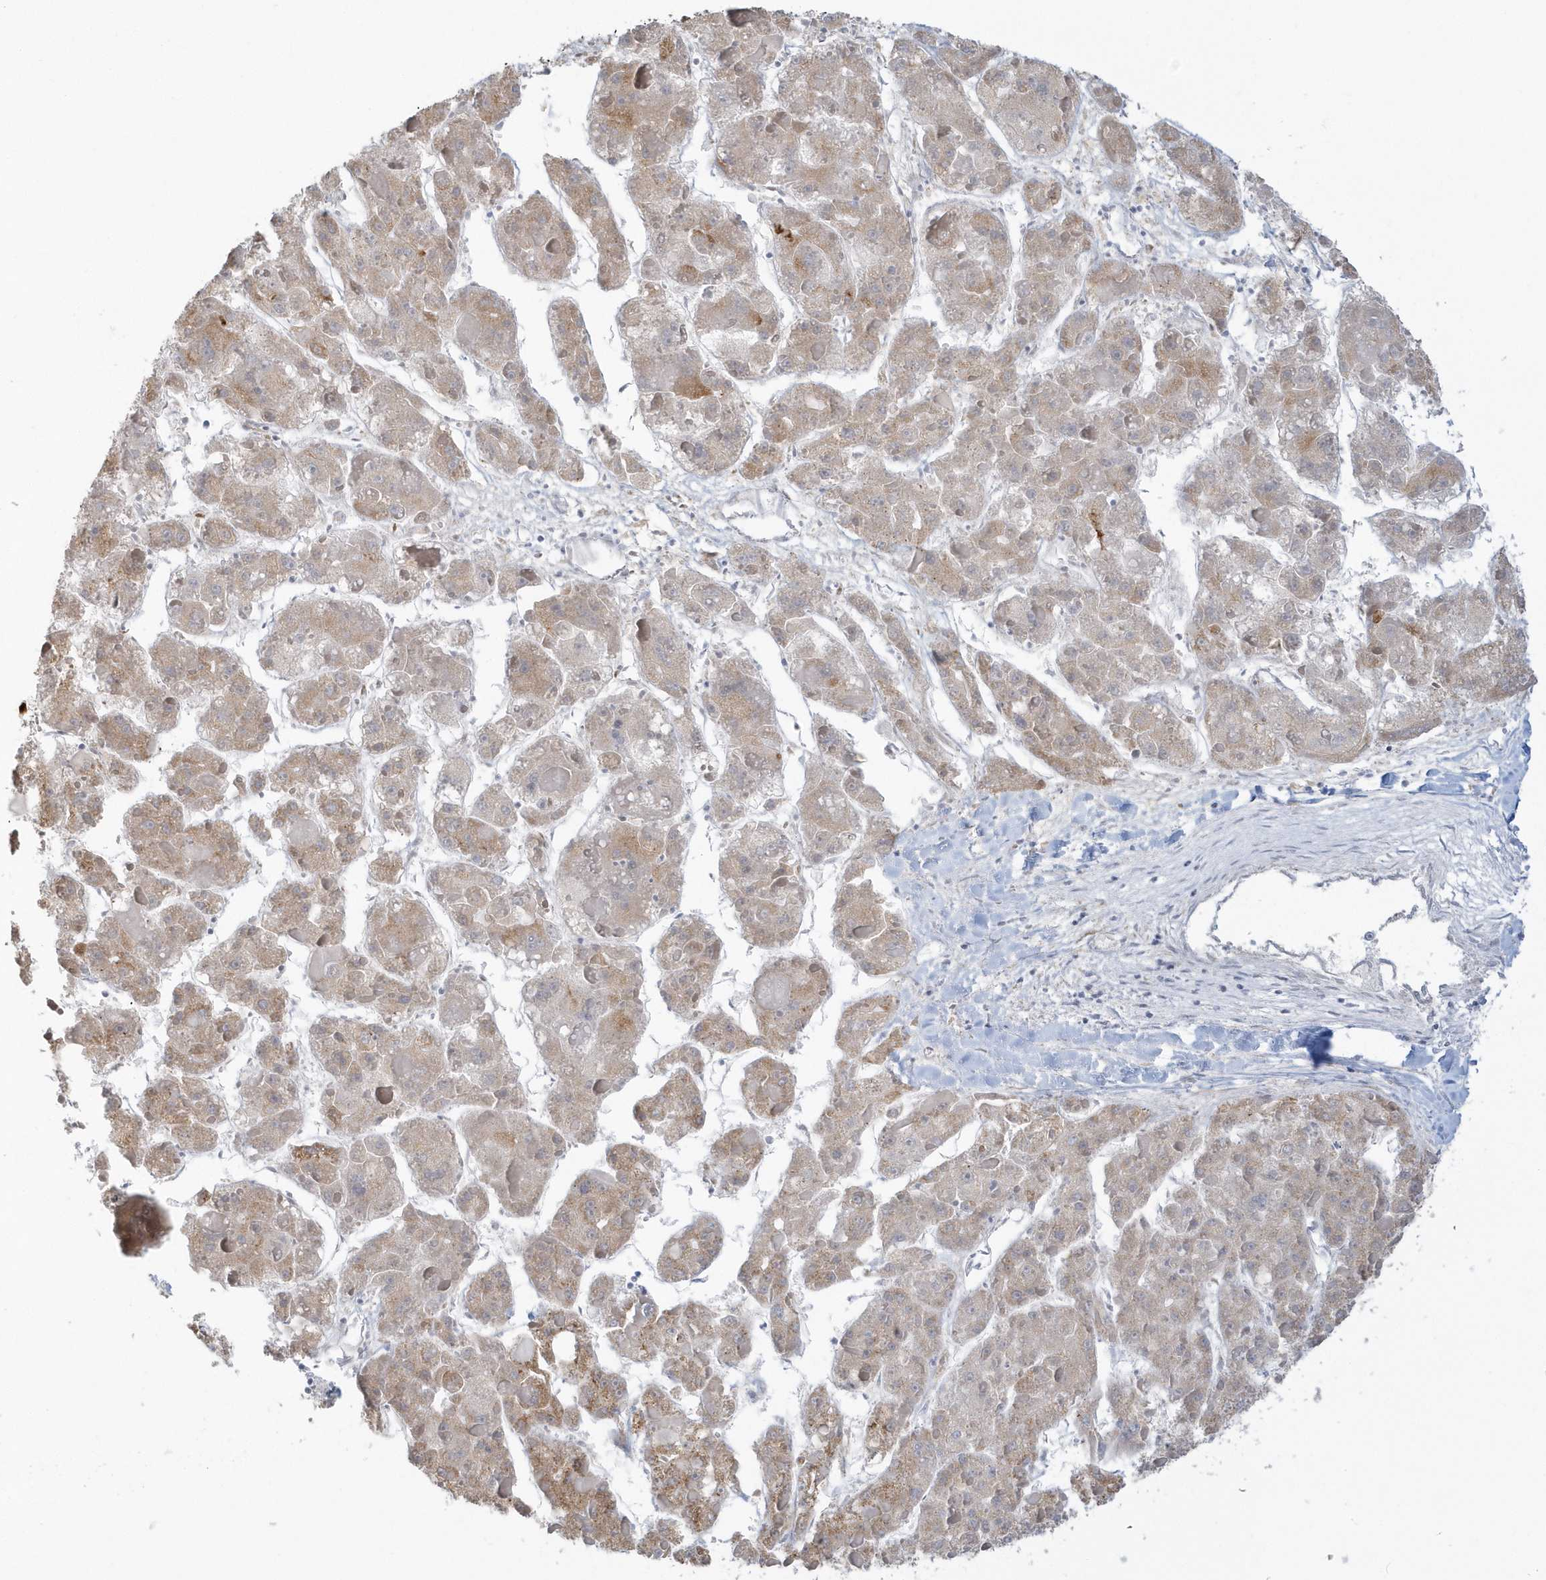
{"staining": {"intensity": "weak", "quantity": ">75%", "location": "cytoplasmic/membranous"}, "tissue": "liver cancer", "cell_type": "Tumor cells", "image_type": "cancer", "snomed": [{"axis": "morphology", "description": "Carcinoma, Hepatocellular, NOS"}, {"axis": "topography", "description": "Liver"}], "caption": "Hepatocellular carcinoma (liver) tissue reveals weak cytoplasmic/membranous staining in approximately >75% of tumor cells, visualized by immunohistochemistry. The staining was performed using DAB (3,3'-diaminobenzidine), with brown indicating positive protein expression. Nuclei are stained blue with hematoxylin.", "gene": "DHFR", "patient": {"sex": "female", "age": 73}}